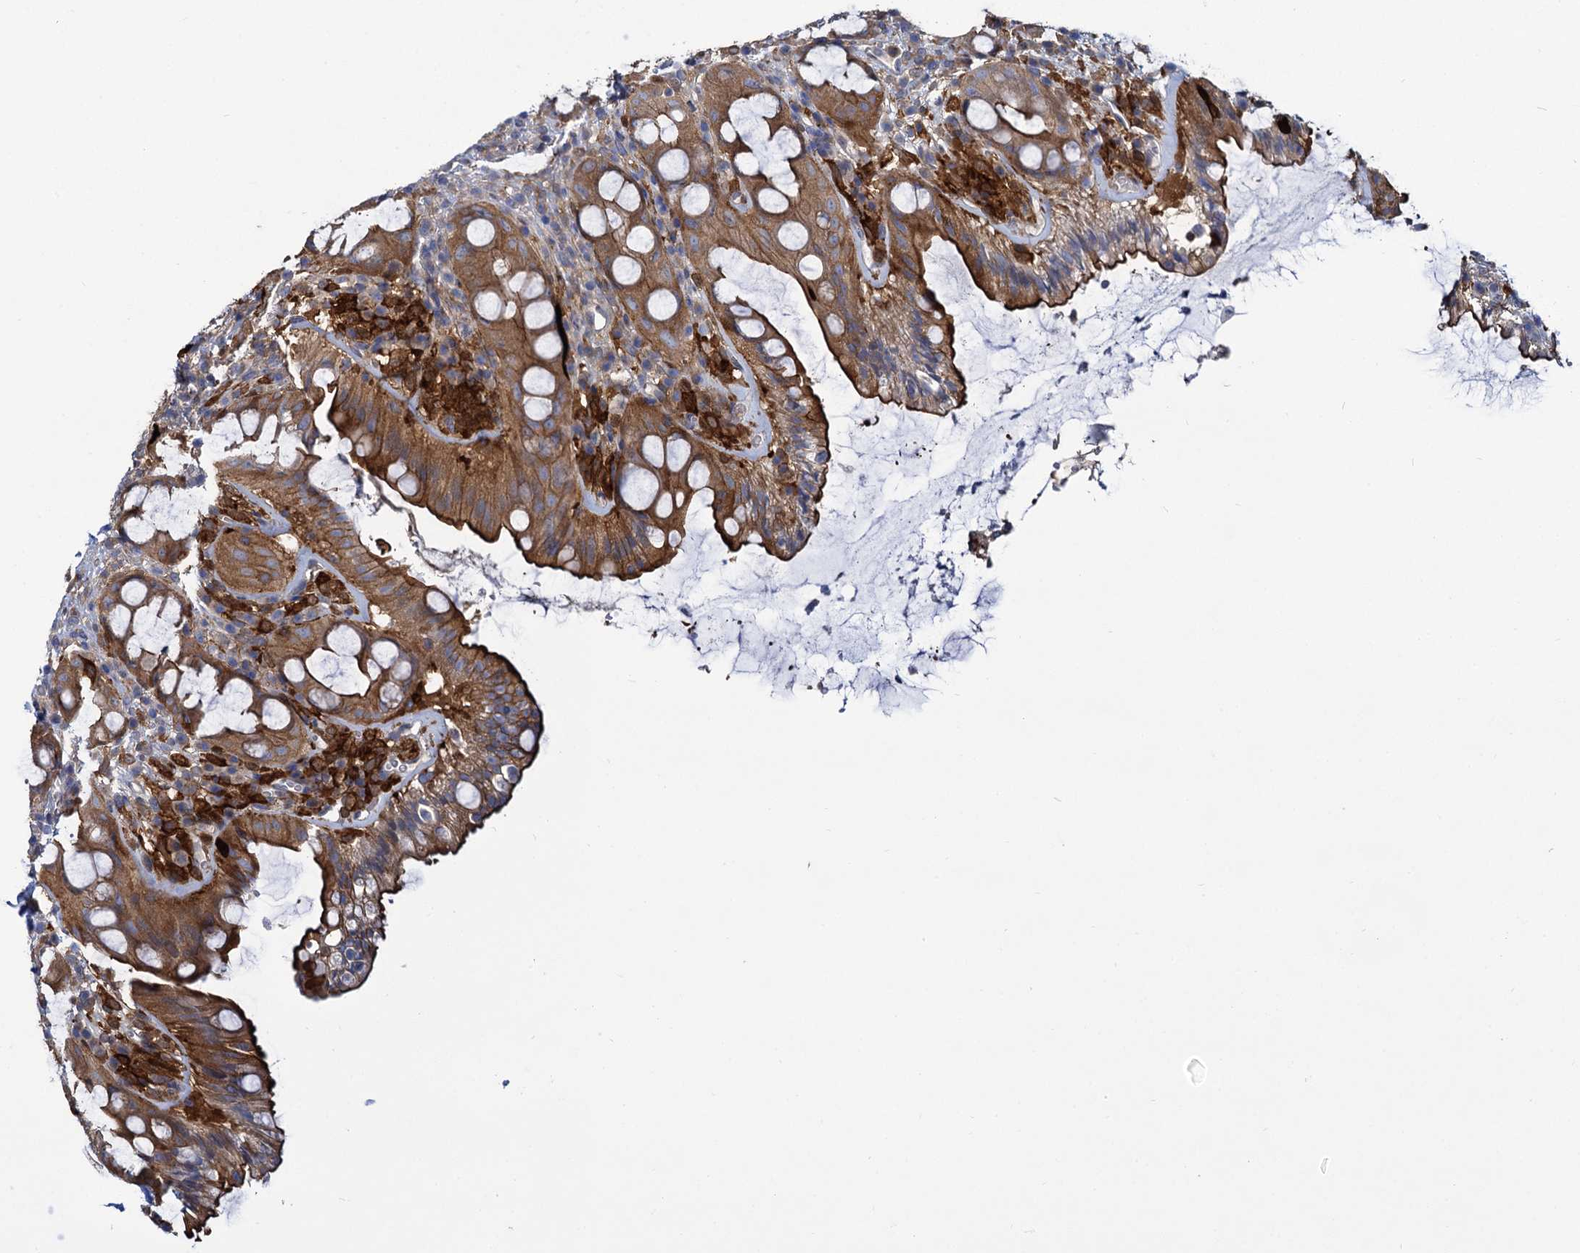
{"staining": {"intensity": "moderate", "quantity": ">75%", "location": "cytoplasmic/membranous"}, "tissue": "rectum", "cell_type": "Glandular cells", "image_type": "normal", "snomed": [{"axis": "morphology", "description": "Normal tissue, NOS"}, {"axis": "topography", "description": "Rectum"}], "caption": "Immunohistochemical staining of unremarkable human rectum displays moderate cytoplasmic/membranous protein staining in approximately >75% of glandular cells.", "gene": "GCLC", "patient": {"sex": "female", "age": 57}}